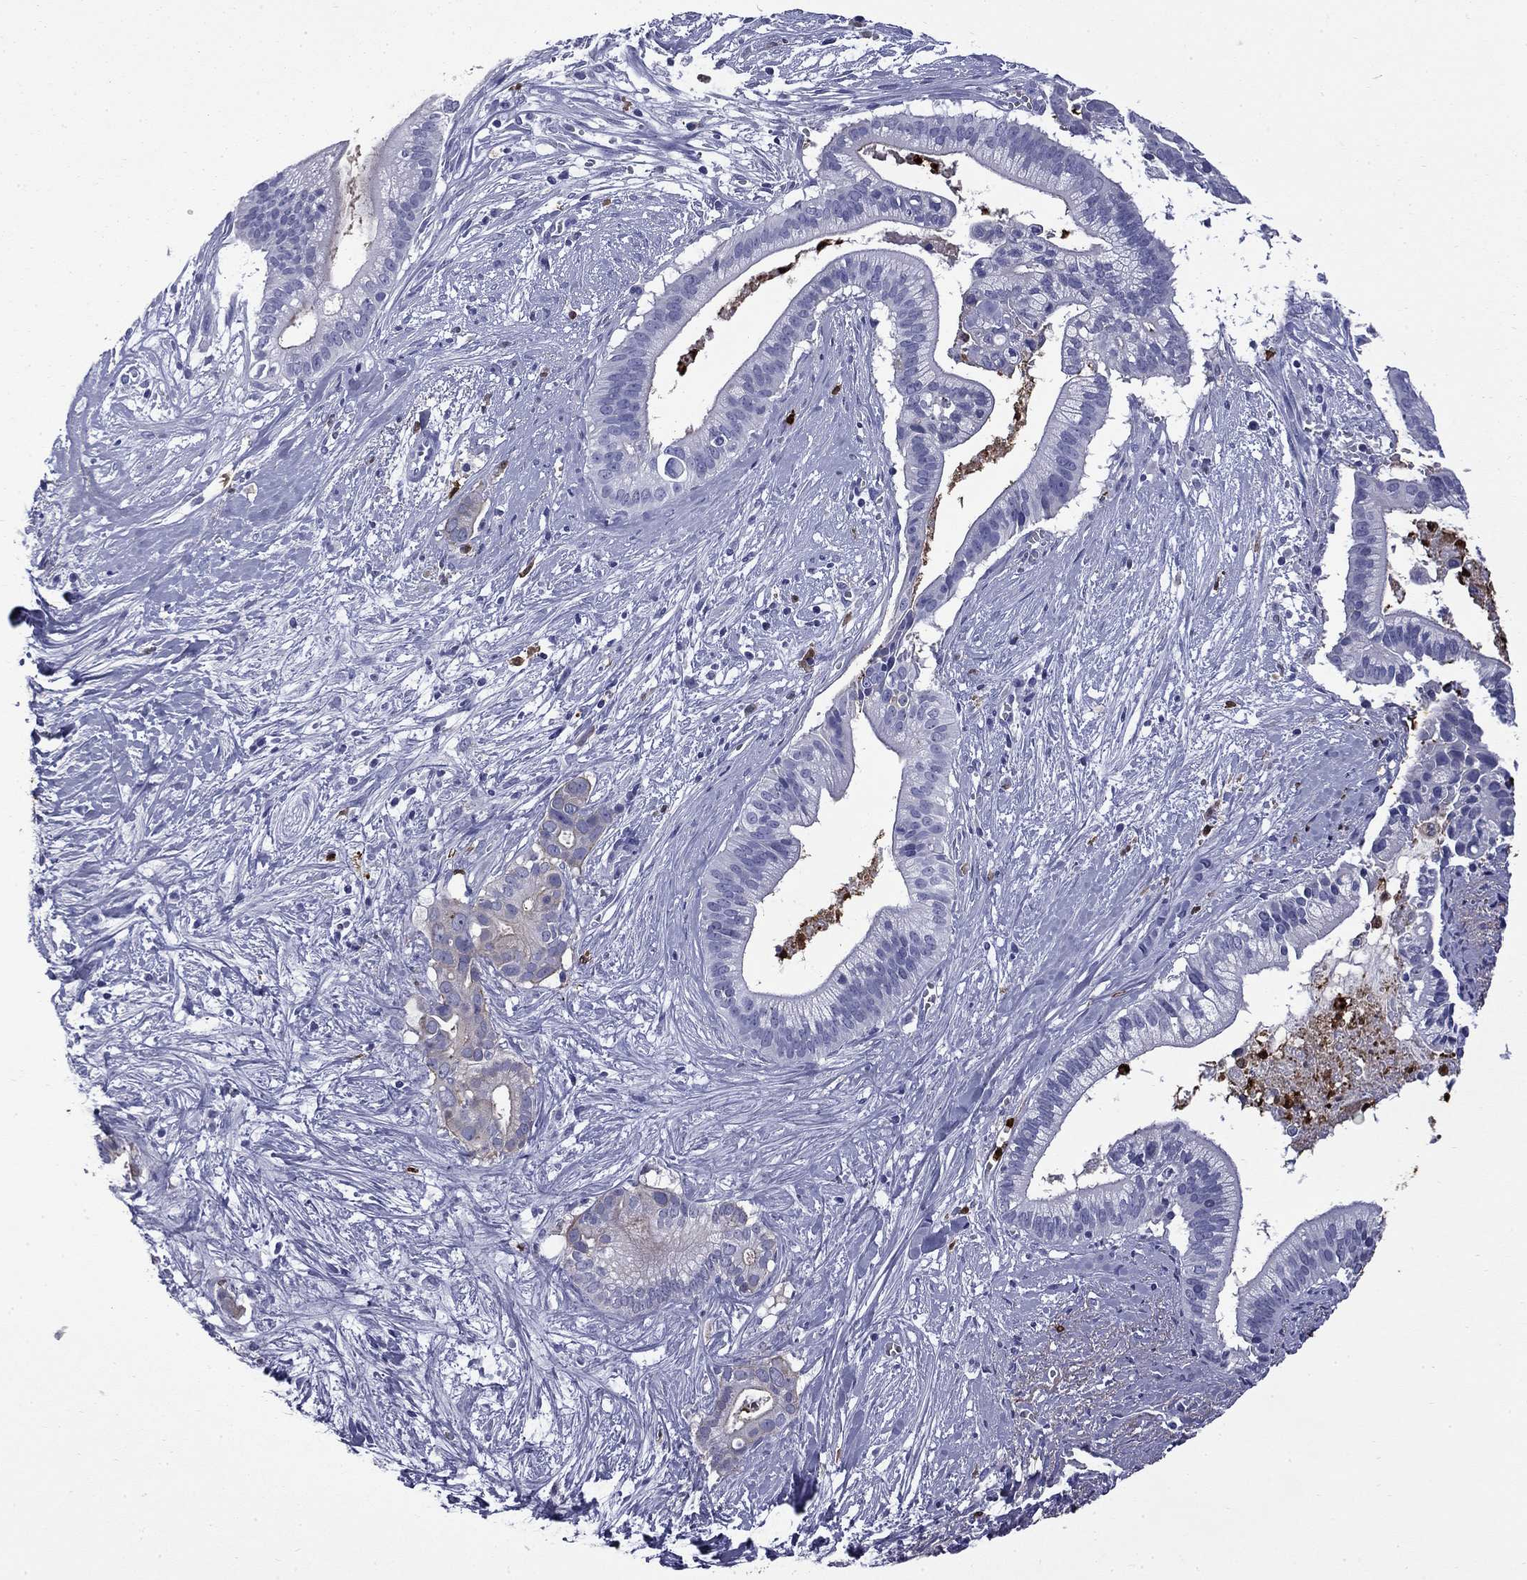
{"staining": {"intensity": "negative", "quantity": "none", "location": "none"}, "tissue": "pancreatic cancer", "cell_type": "Tumor cells", "image_type": "cancer", "snomed": [{"axis": "morphology", "description": "Adenocarcinoma, NOS"}, {"axis": "topography", "description": "Pancreas"}], "caption": "Tumor cells are negative for brown protein staining in adenocarcinoma (pancreatic).", "gene": "TRIM29", "patient": {"sex": "male", "age": 61}}